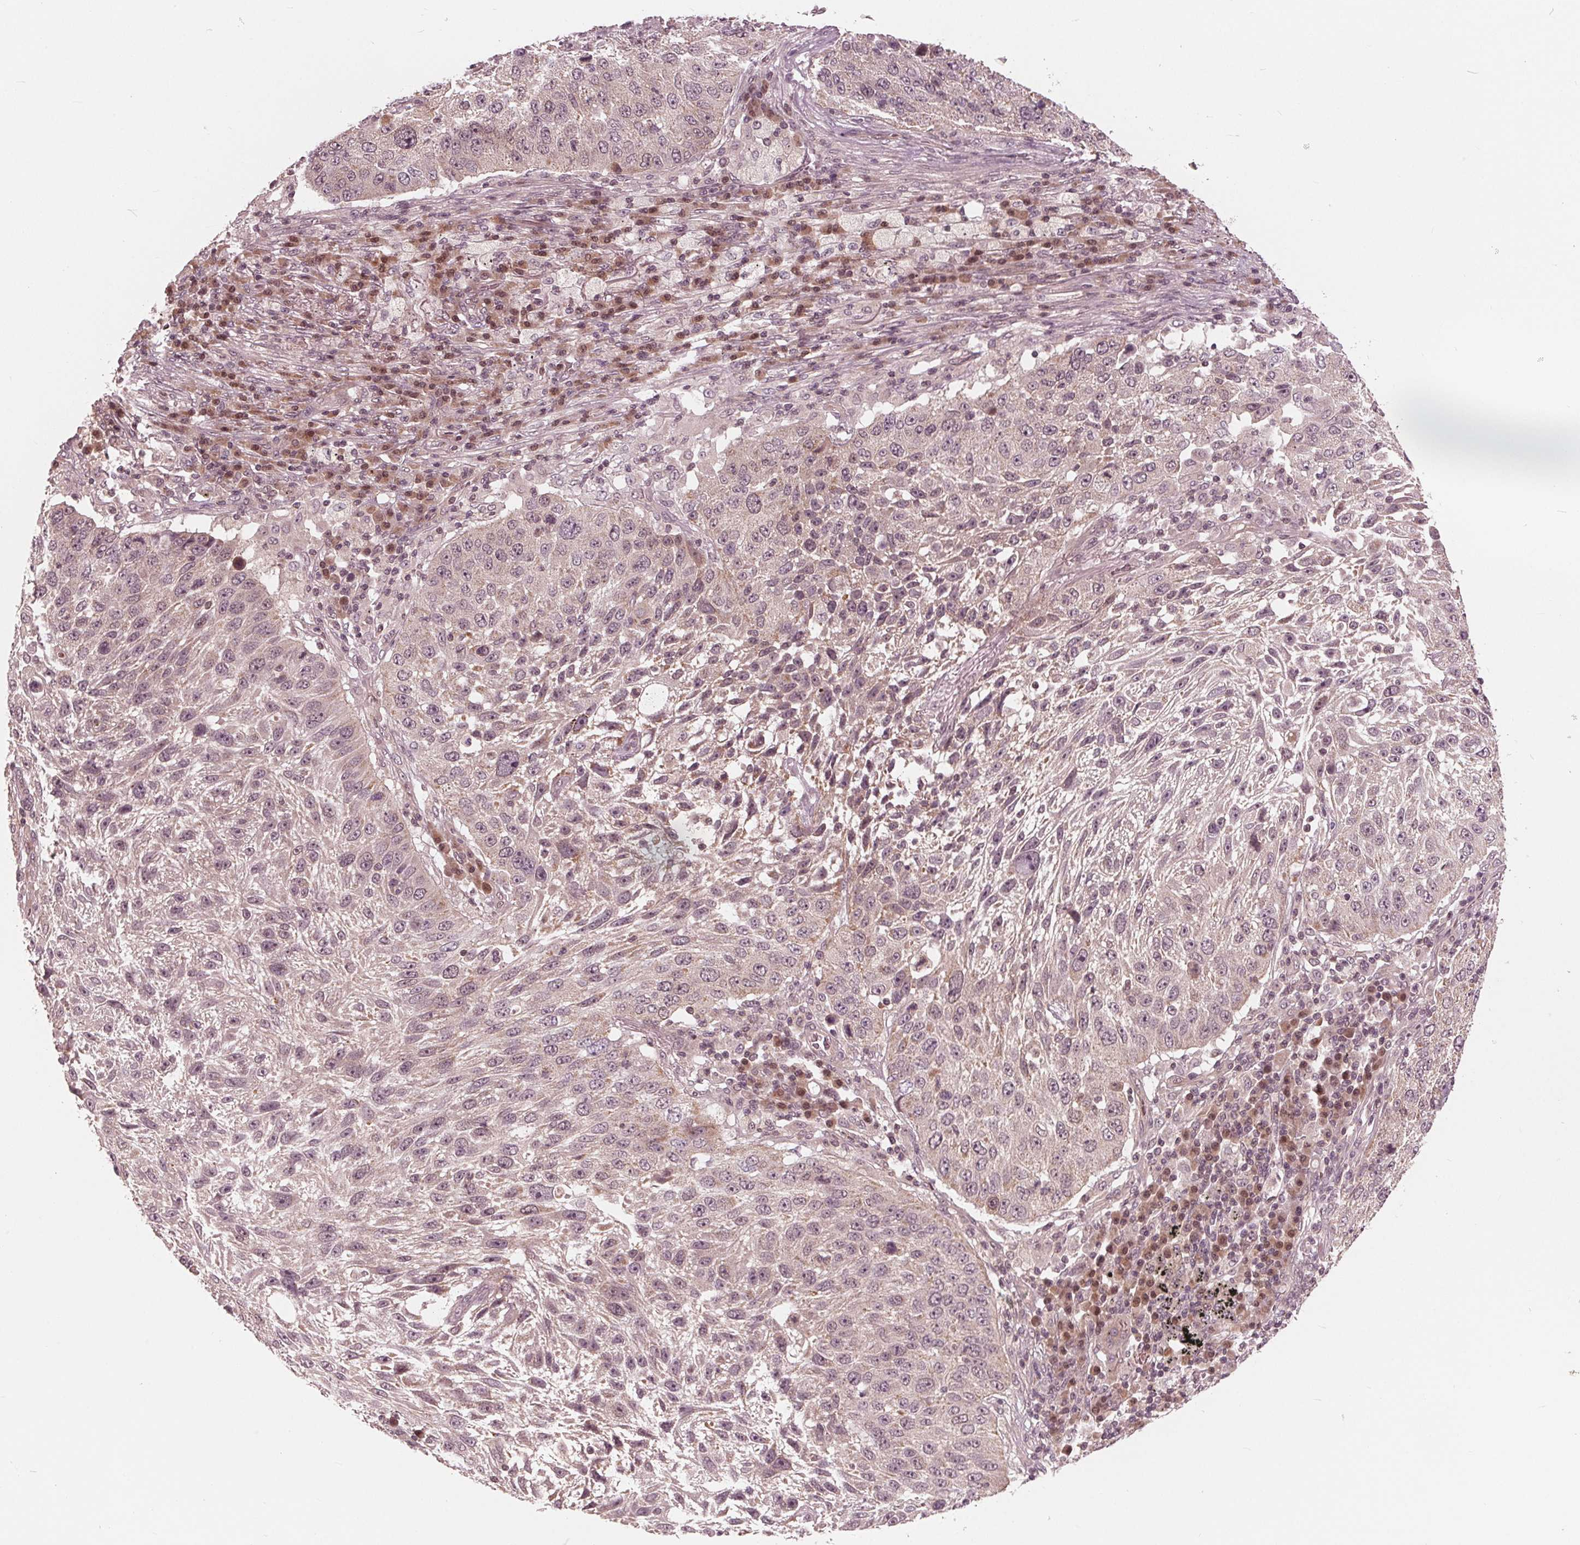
{"staining": {"intensity": "negative", "quantity": "none", "location": "none"}, "tissue": "lung cancer", "cell_type": "Tumor cells", "image_type": "cancer", "snomed": [{"axis": "morphology", "description": "Normal morphology"}, {"axis": "morphology", "description": "Squamous cell carcinoma, NOS"}, {"axis": "topography", "description": "Lymph node"}, {"axis": "topography", "description": "Lung"}], "caption": "Tumor cells show no significant protein staining in lung cancer.", "gene": "UBALD1", "patient": {"sex": "male", "age": 67}}